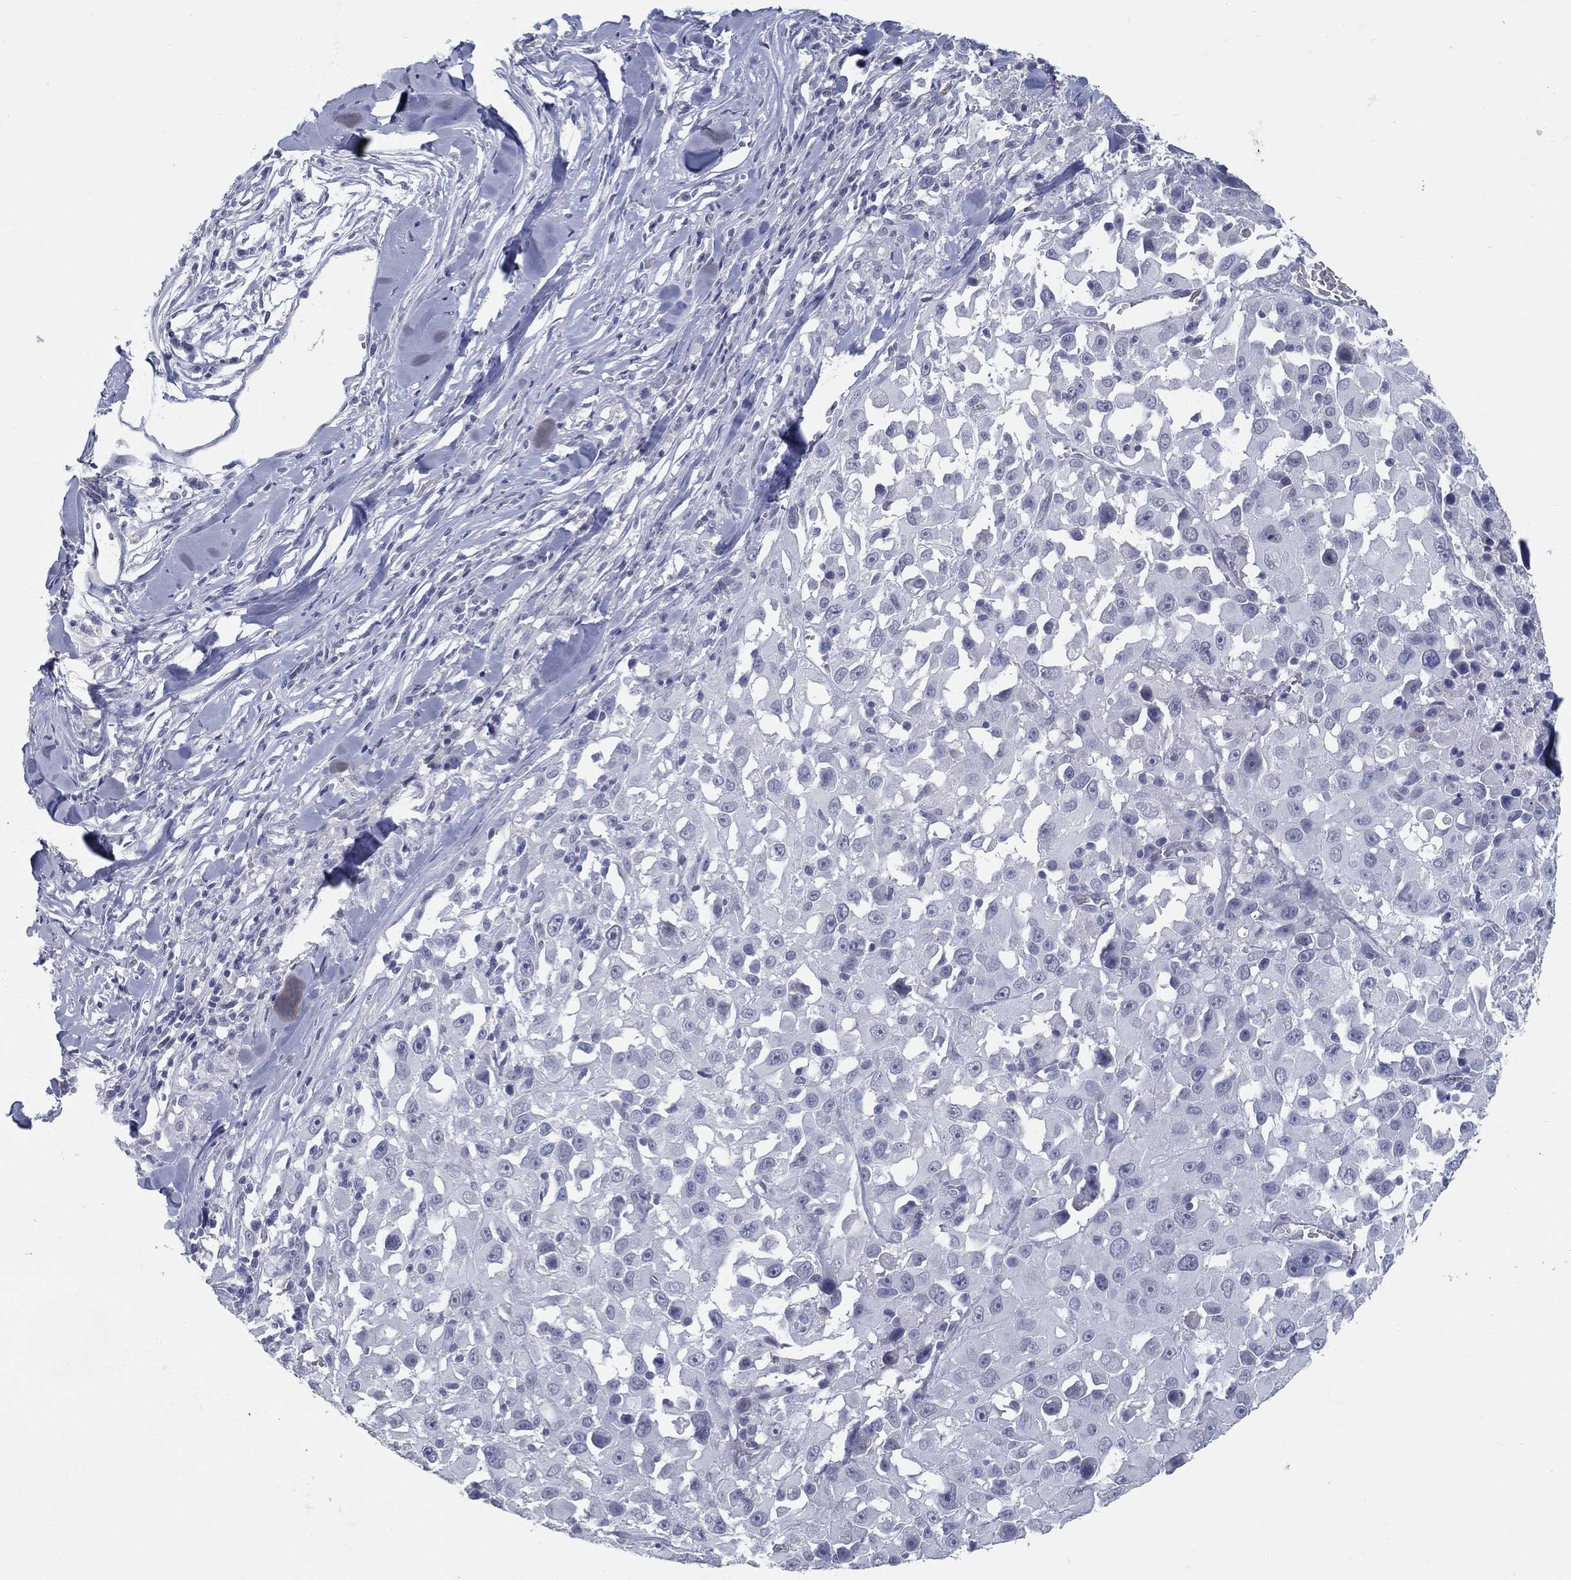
{"staining": {"intensity": "negative", "quantity": "none", "location": "none"}, "tissue": "melanoma", "cell_type": "Tumor cells", "image_type": "cancer", "snomed": [{"axis": "morphology", "description": "Malignant melanoma, Metastatic site"}, {"axis": "topography", "description": "Lymph node"}], "caption": "This is an IHC photomicrograph of malignant melanoma (metastatic site). There is no staining in tumor cells.", "gene": "ACE2", "patient": {"sex": "male", "age": 50}}